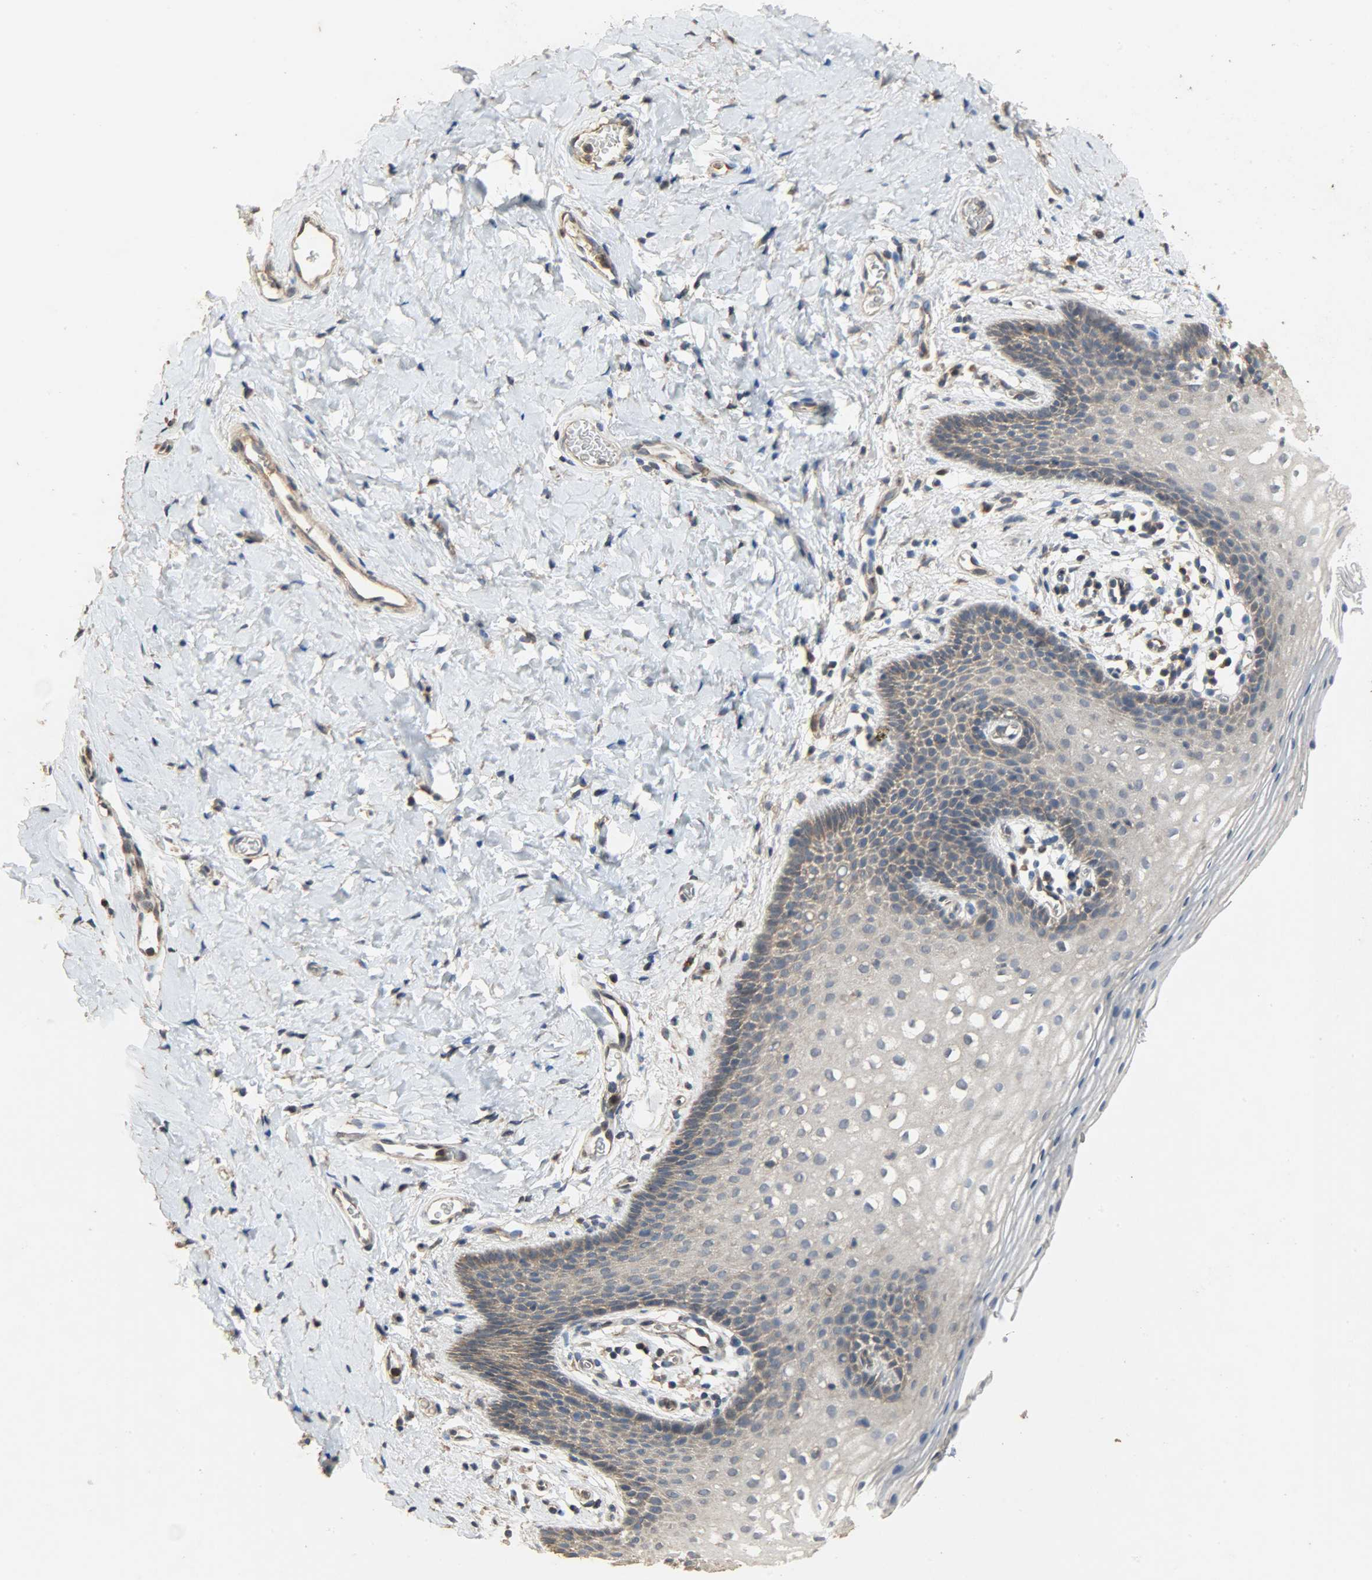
{"staining": {"intensity": "weak", "quantity": ">75%", "location": "cytoplasmic/membranous"}, "tissue": "vagina", "cell_type": "Squamous epithelial cells", "image_type": "normal", "snomed": [{"axis": "morphology", "description": "Normal tissue, NOS"}, {"axis": "topography", "description": "Vagina"}], "caption": "A low amount of weak cytoplasmic/membranous staining is present in approximately >75% of squamous epithelial cells in unremarkable vagina.", "gene": "CDKN2C", "patient": {"sex": "female", "age": 55}}